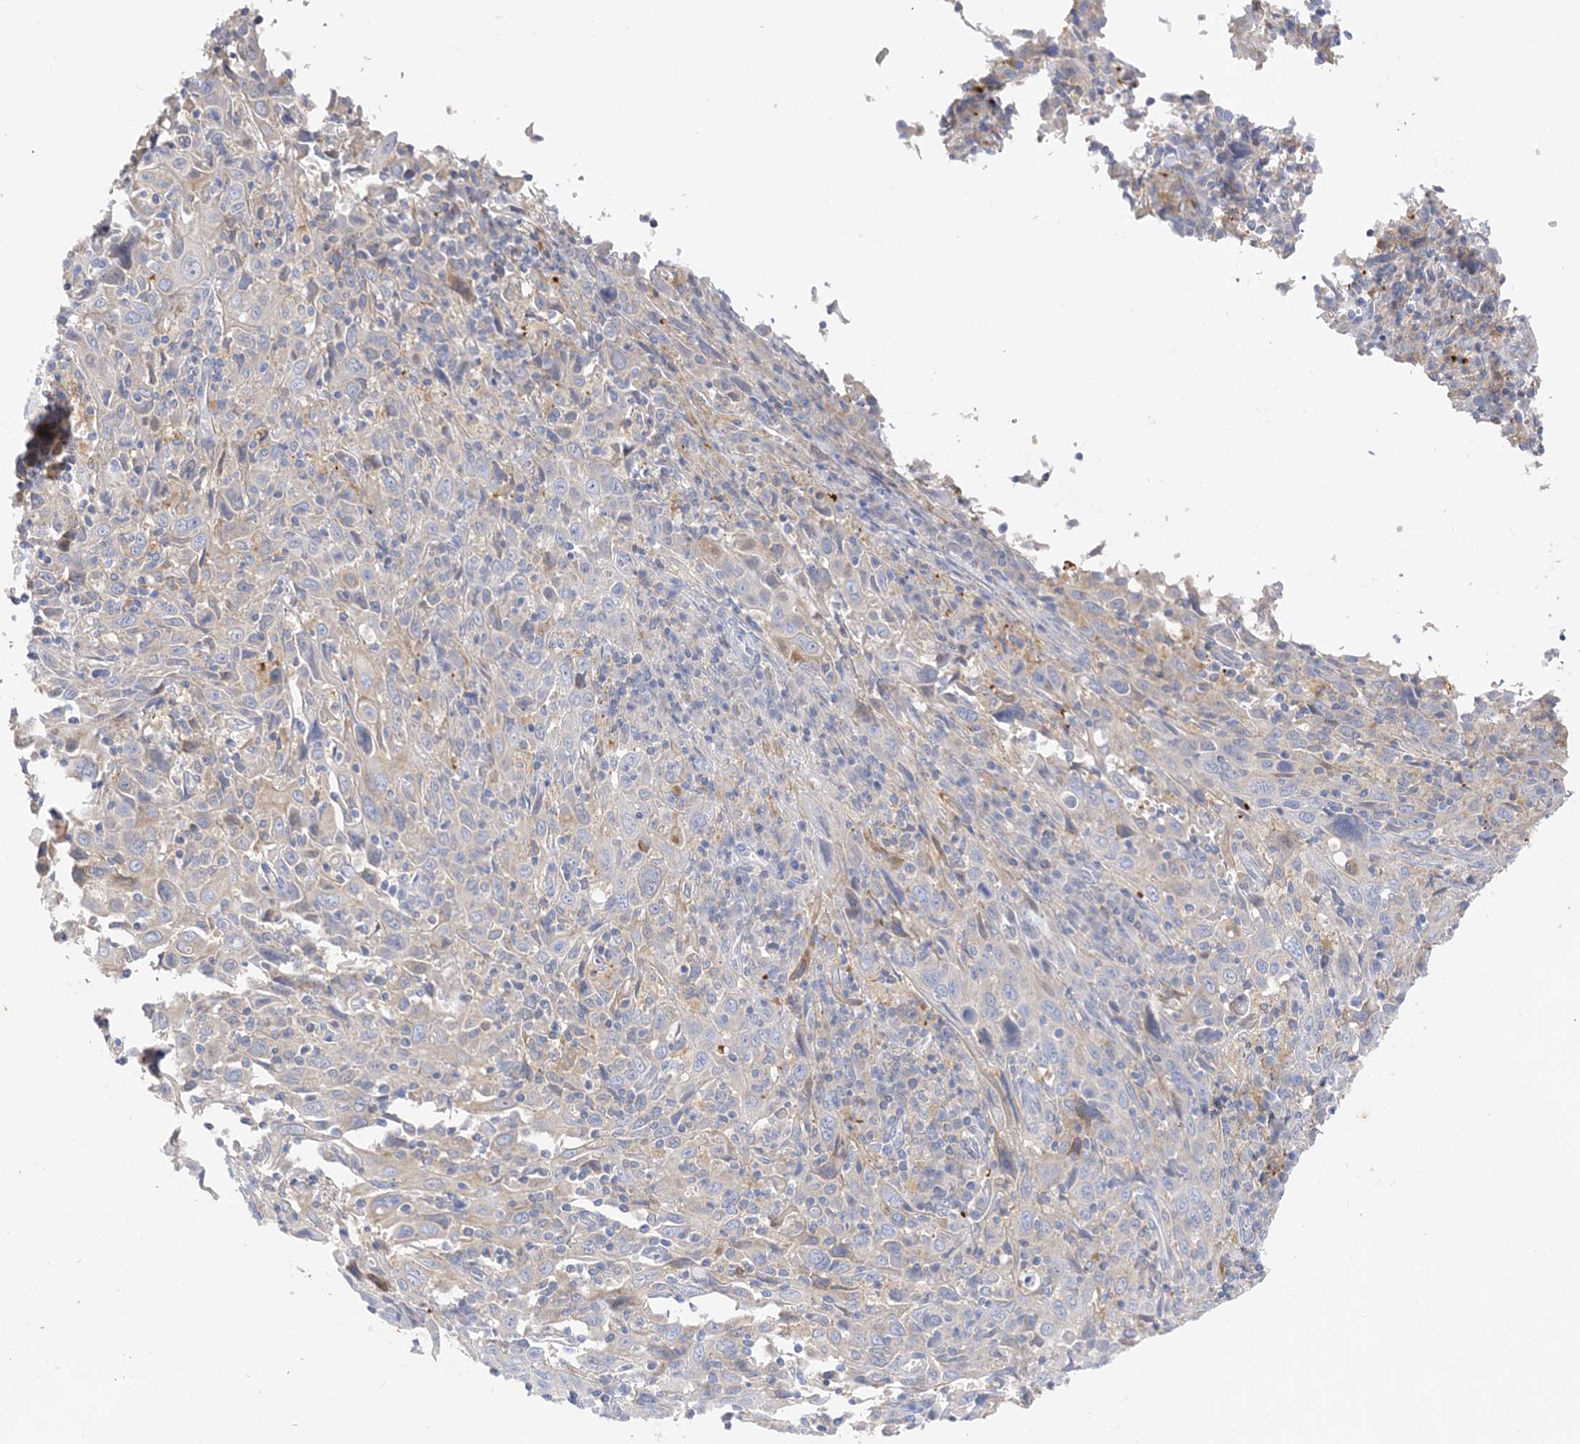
{"staining": {"intensity": "moderate", "quantity": "<25%", "location": "cytoplasmic/membranous"}, "tissue": "cervical cancer", "cell_type": "Tumor cells", "image_type": "cancer", "snomed": [{"axis": "morphology", "description": "Squamous cell carcinoma, NOS"}, {"axis": "topography", "description": "Cervix"}], "caption": "Protein staining demonstrates moderate cytoplasmic/membranous expression in about <25% of tumor cells in squamous cell carcinoma (cervical).", "gene": "ARV1", "patient": {"sex": "female", "age": 46}}